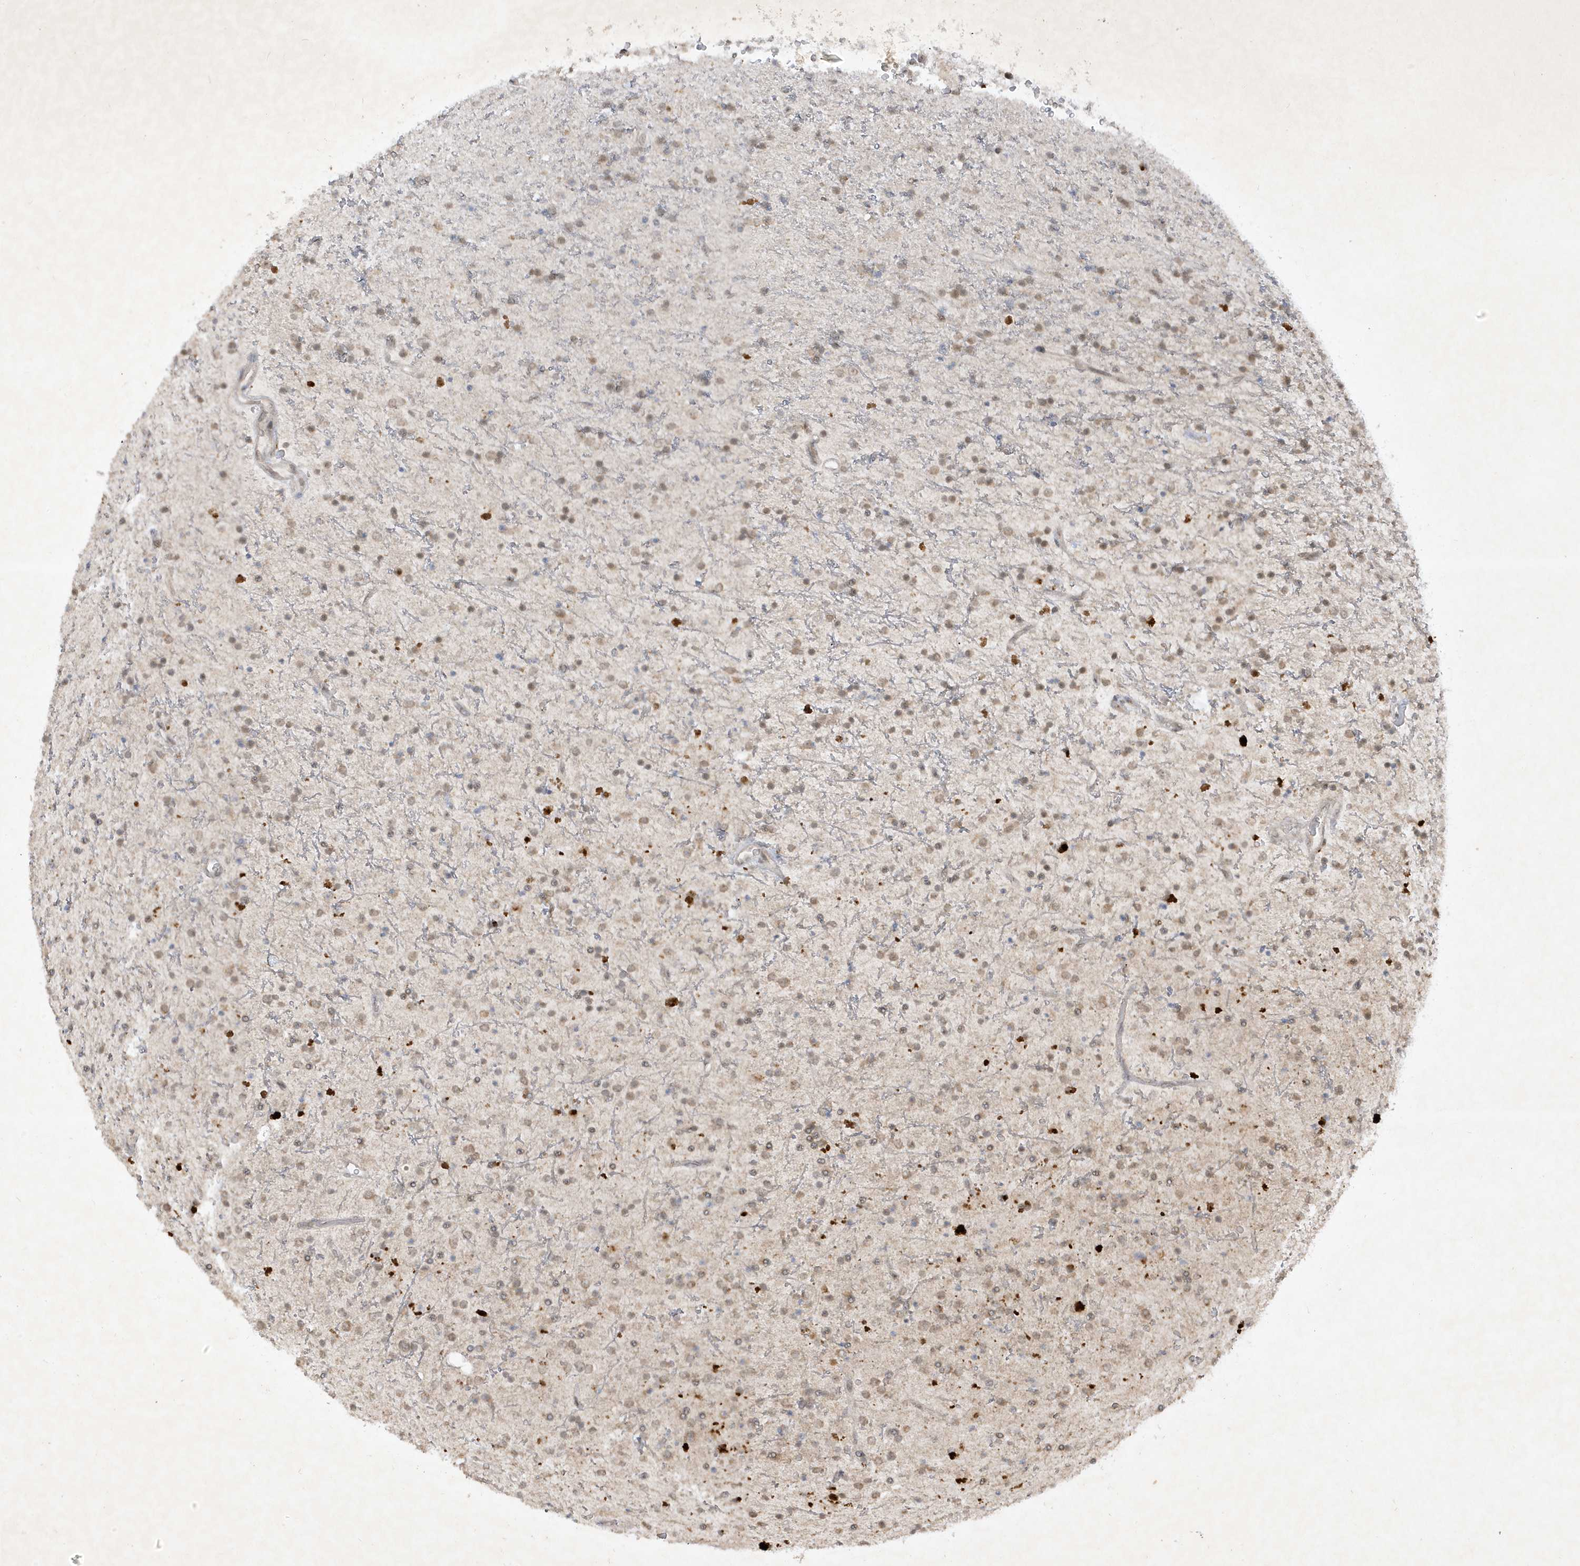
{"staining": {"intensity": "weak", "quantity": "<25%", "location": "cytoplasmic/membranous"}, "tissue": "glioma", "cell_type": "Tumor cells", "image_type": "cancer", "snomed": [{"axis": "morphology", "description": "Glioma, malignant, High grade"}, {"axis": "topography", "description": "Brain"}], "caption": "Malignant glioma (high-grade) was stained to show a protein in brown. There is no significant positivity in tumor cells.", "gene": "ZNF213", "patient": {"sex": "male", "age": 34}}